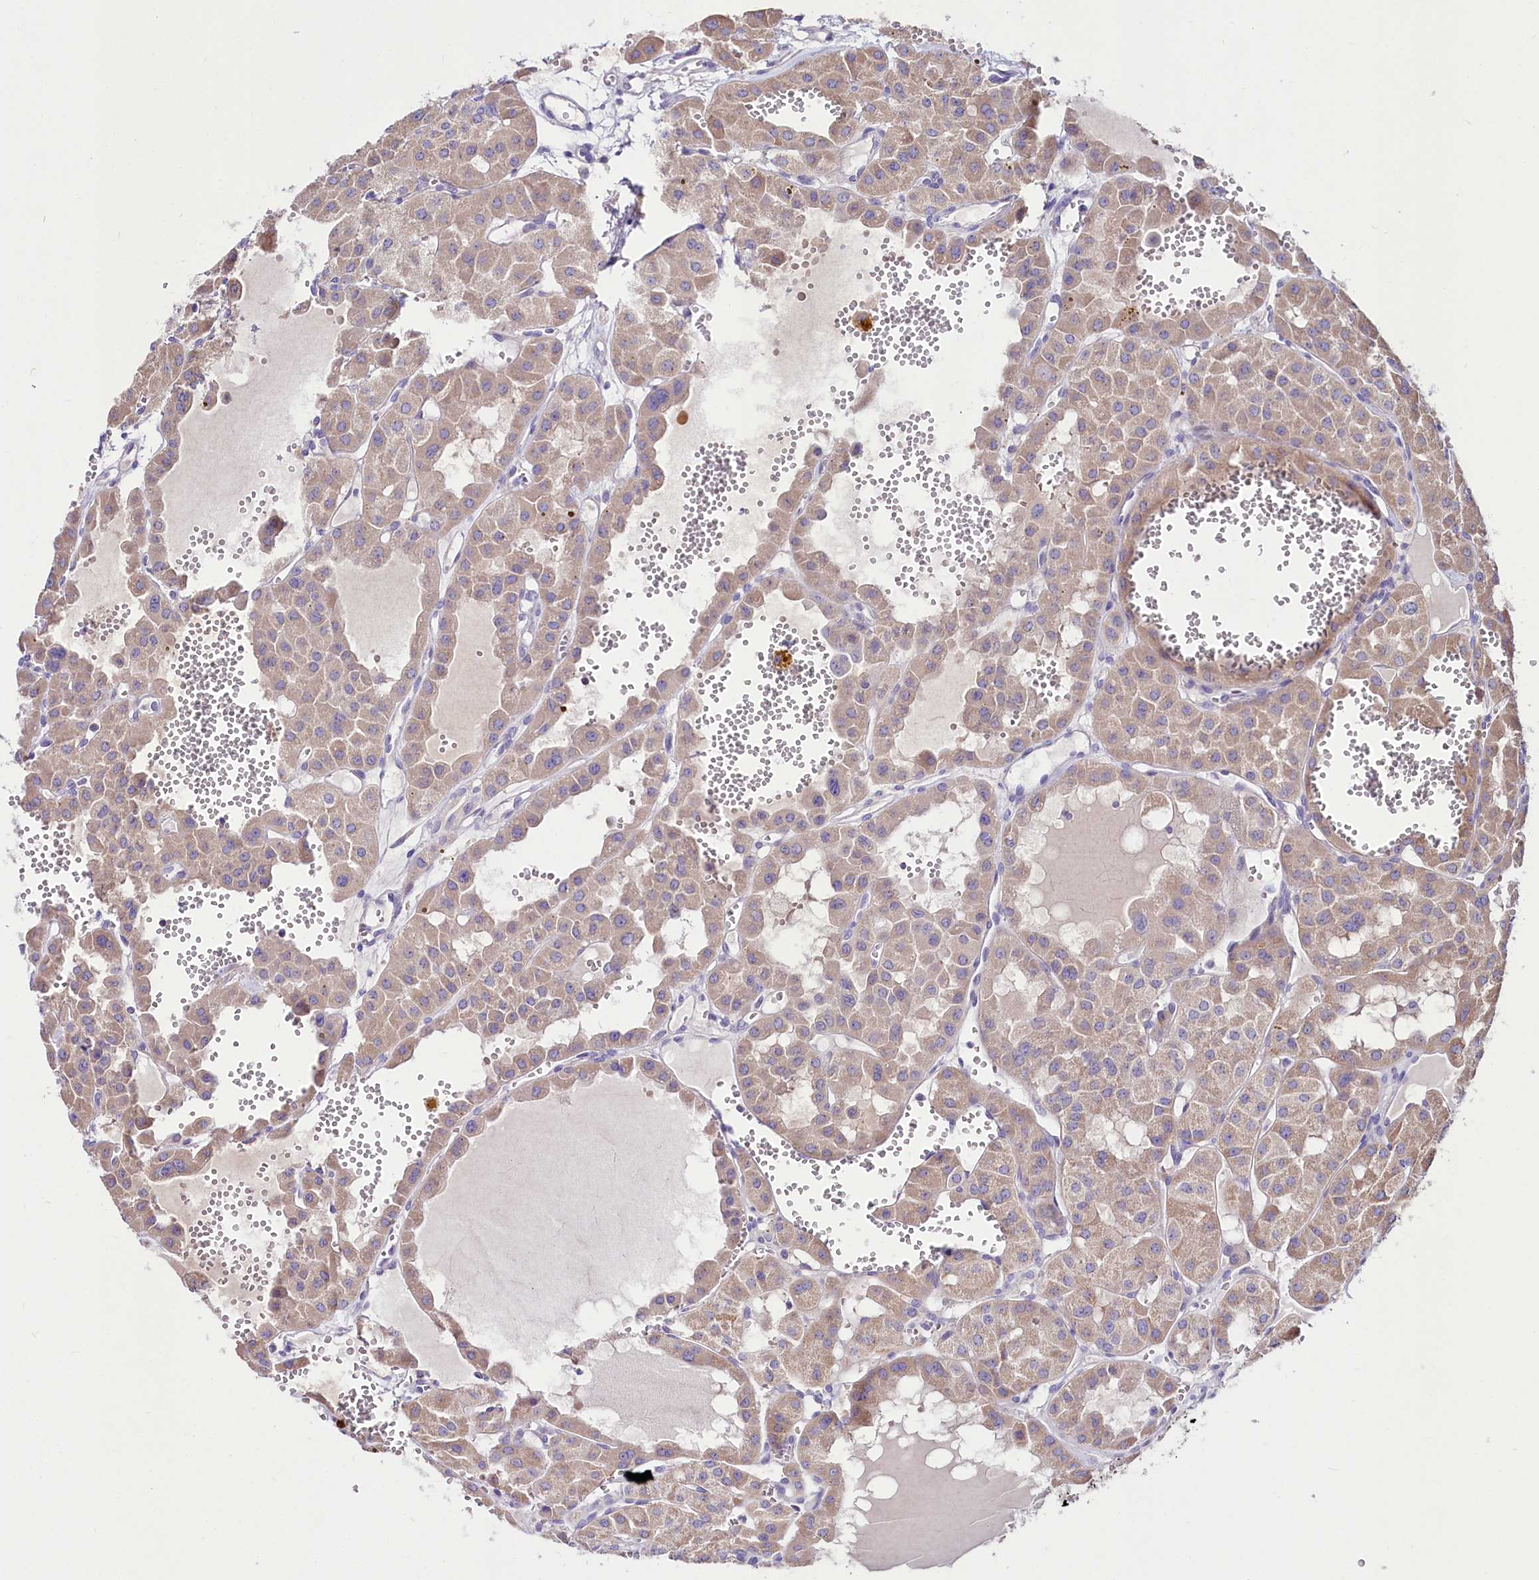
{"staining": {"intensity": "weak", "quantity": "25%-75%", "location": "cytoplasmic/membranous"}, "tissue": "renal cancer", "cell_type": "Tumor cells", "image_type": "cancer", "snomed": [{"axis": "morphology", "description": "Carcinoma, NOS"}, {"axis": "topography", "description": "Kidney"}], "caption": "Carcinoma (renal) stained with a protein marker shows weak staining in tumor cells.", "gene": "ABHD5", "patient": {"sex": "female", "age": 75}}